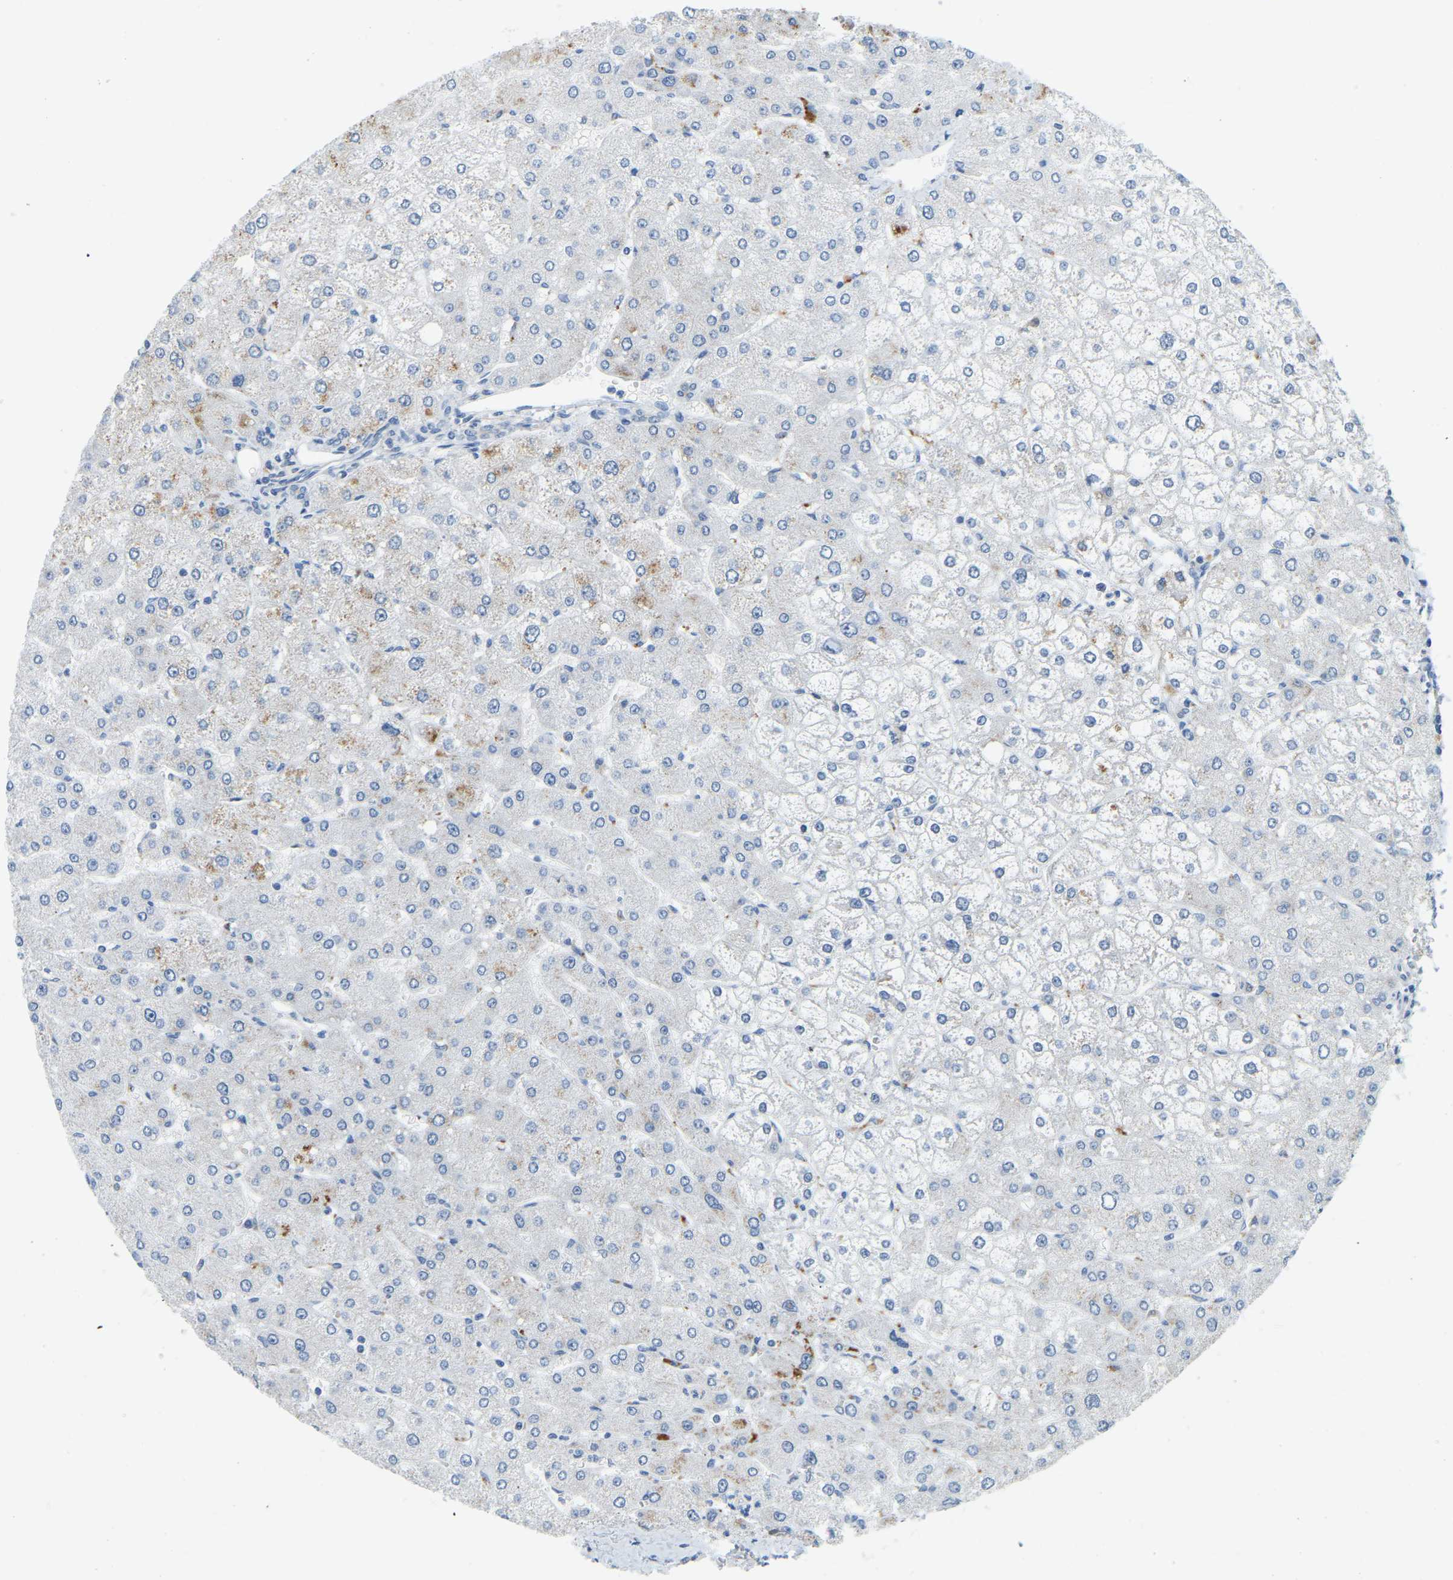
{"staining": {"intensity": "negative", "quantity": "none", "location": "none"}, "tissue": "liver", "cell_type": "Cholangiocytes", "image_type": "normal", "snomed": [{"axis": "morphology", "description": "Normal tissue, NOS"}, {"axis": "topography", "description": "Liver"}], "caption": "Photomicrograph shows no protein staining in cholangiocytes of benign liver.", "gene": "NME8", "patient": {"sex": "male", "age": 55}}